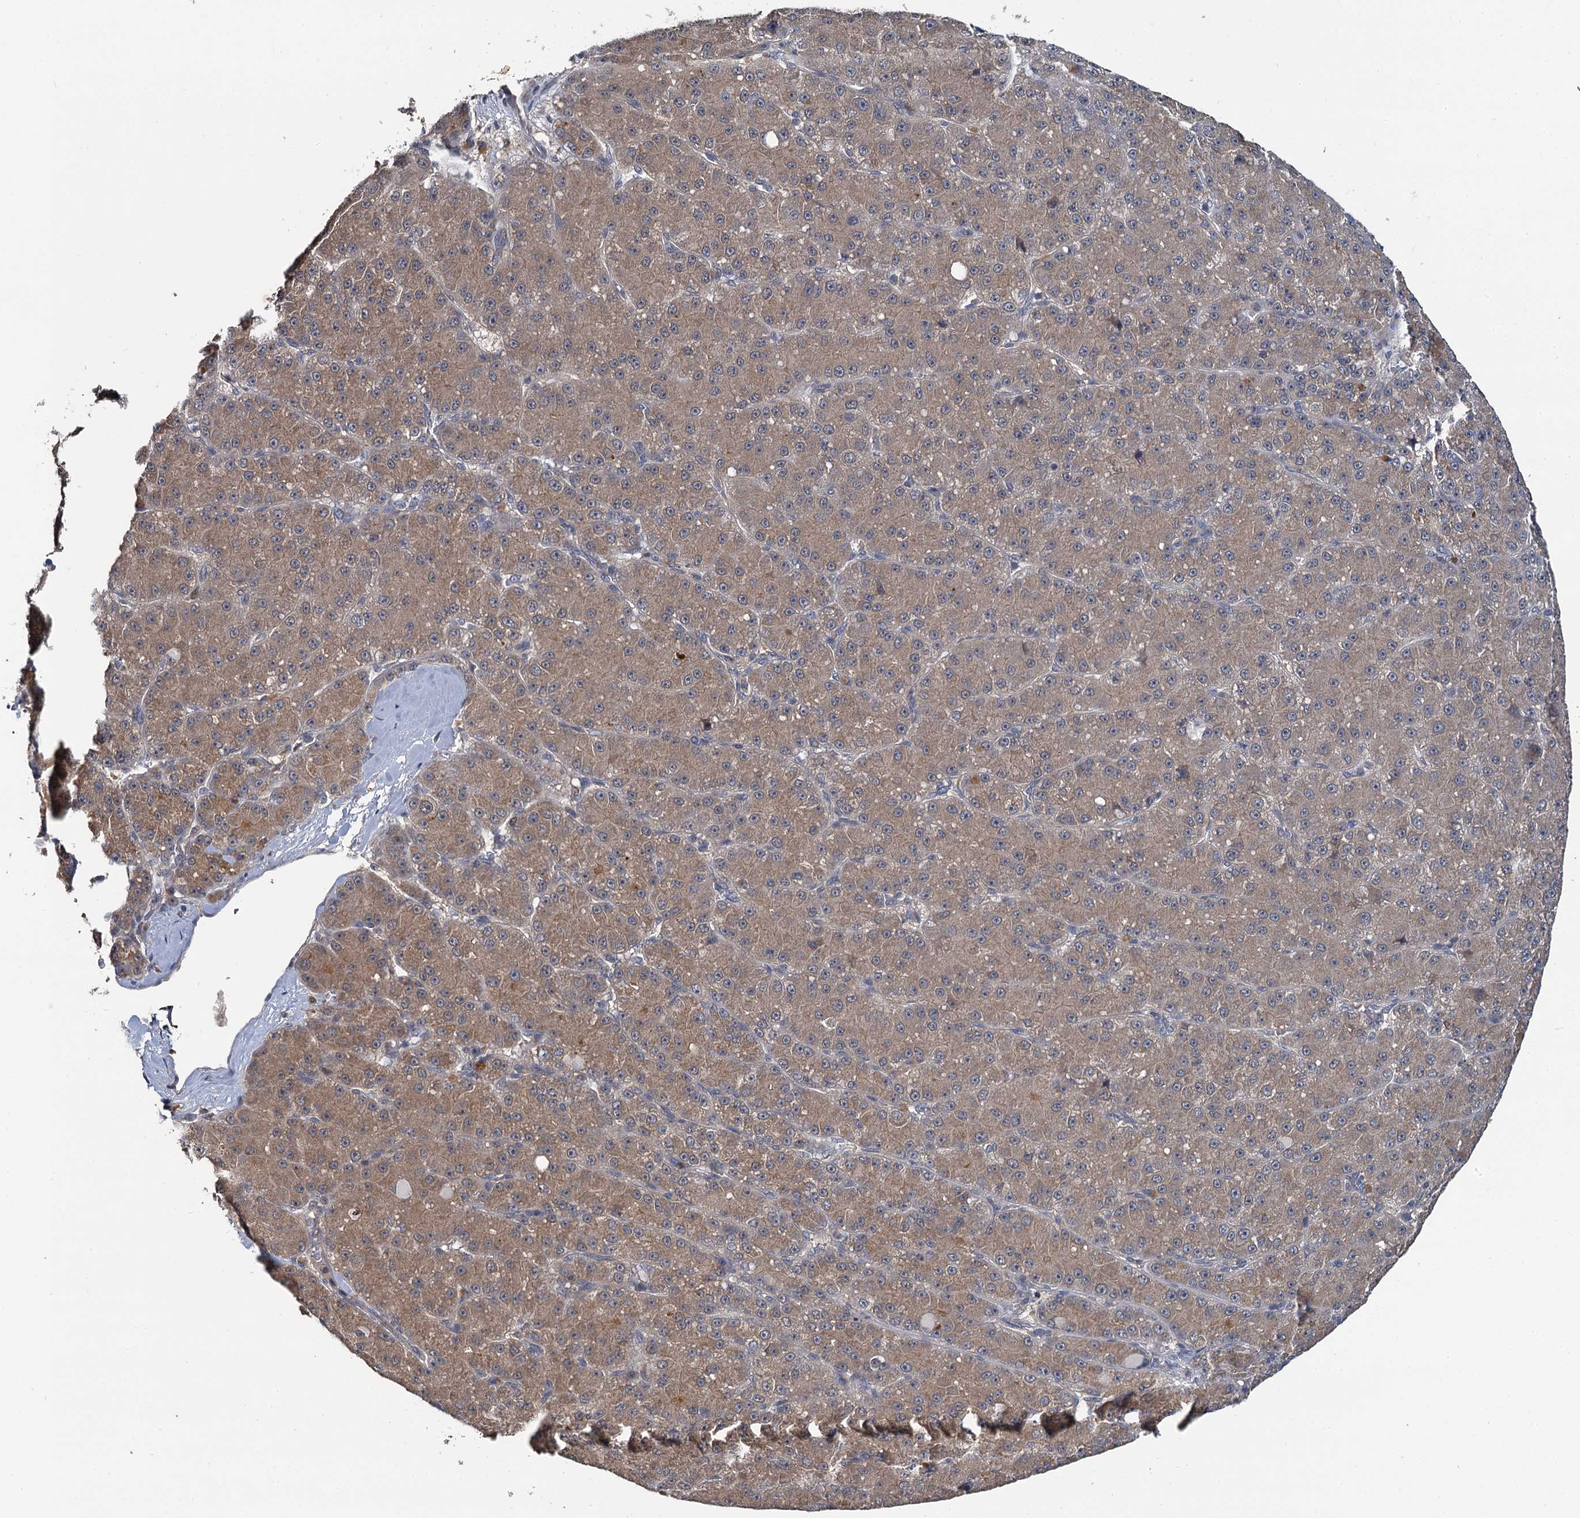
{"staining": {"intensity": "moderate", "quantity": ">75%", "location": "cytoplasmic/membranous"}, "tissue": "liver cancer", "cell_type": "Tumor cells", "image_type": "cancer", "snomed": [{"axis": "morphology", "description": "Carcinoma, Hepatocellular, NOS"}, {"axis": "topography", "description": "Liver"}], "caption": "Immunohistochemical staining of human liver cancer reveals medium levels of moderate cytoplasmic/membranous protein expression in about >75% of tumor cells.", "gene": "TMEM39A", "patient": {"sex": "male", "age": 67}}